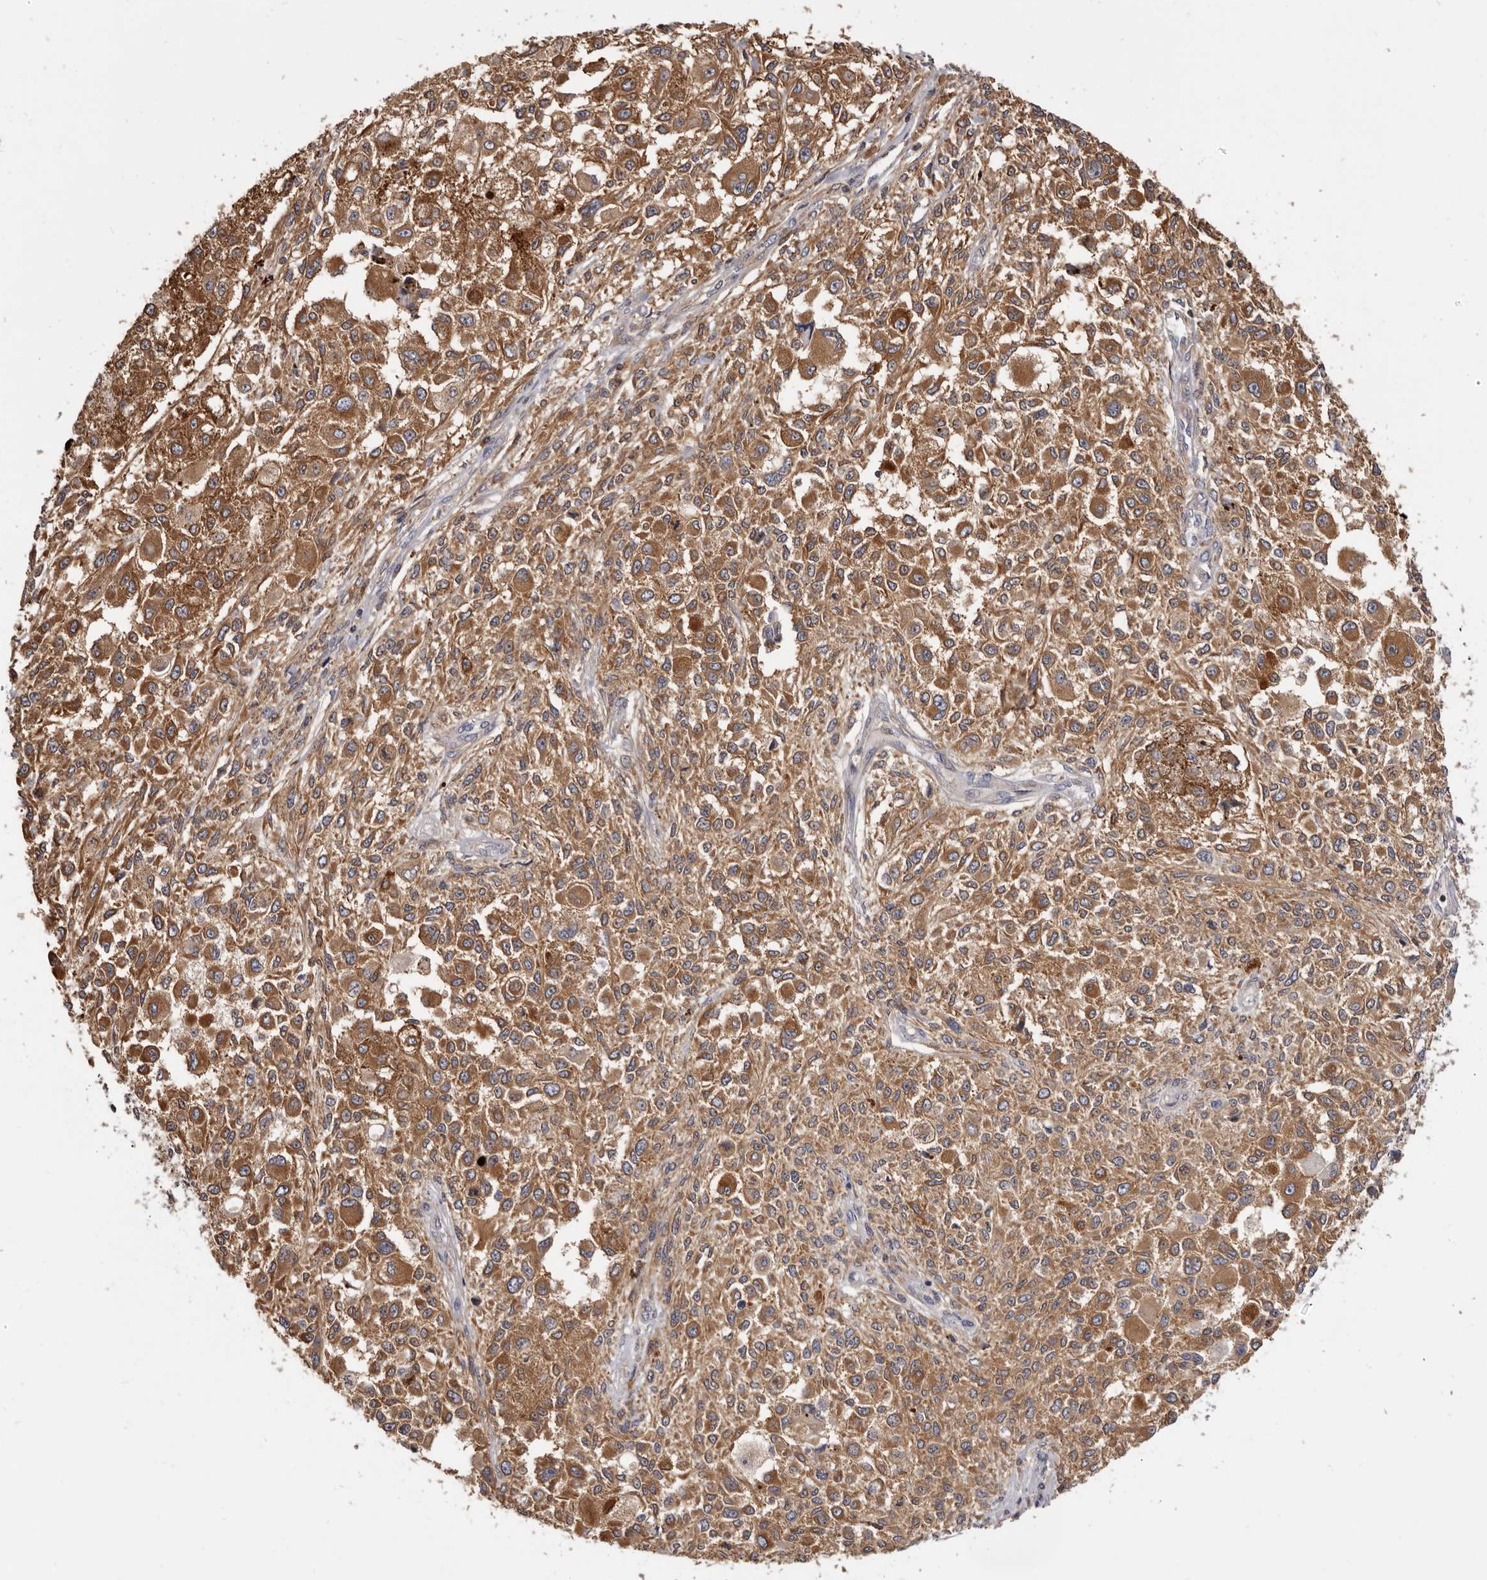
{"staining": {"intensity": "moderate", "quantity": ">75%", "location": "cytoplasmic/membranous"}, "tissue": "melanoma", "cell_type": "Tumor cells", "image_type": "cancer", "snomed": [{"axis": "morphology", "description": "Necrosis, NOS"}, {"axis": "morphology", "description": "Malignant melanoma, NOS"}, {"axis": "topography", "description": "Skin"}], "caption": "DAB immunohistochemical staining of melanoma reveals moderate cytoplasmic/membranous protein staining in approximately >75% of tumor cells.", "gene": "ADAMTS20", "patient": {"sex": "female", "age": 87}}